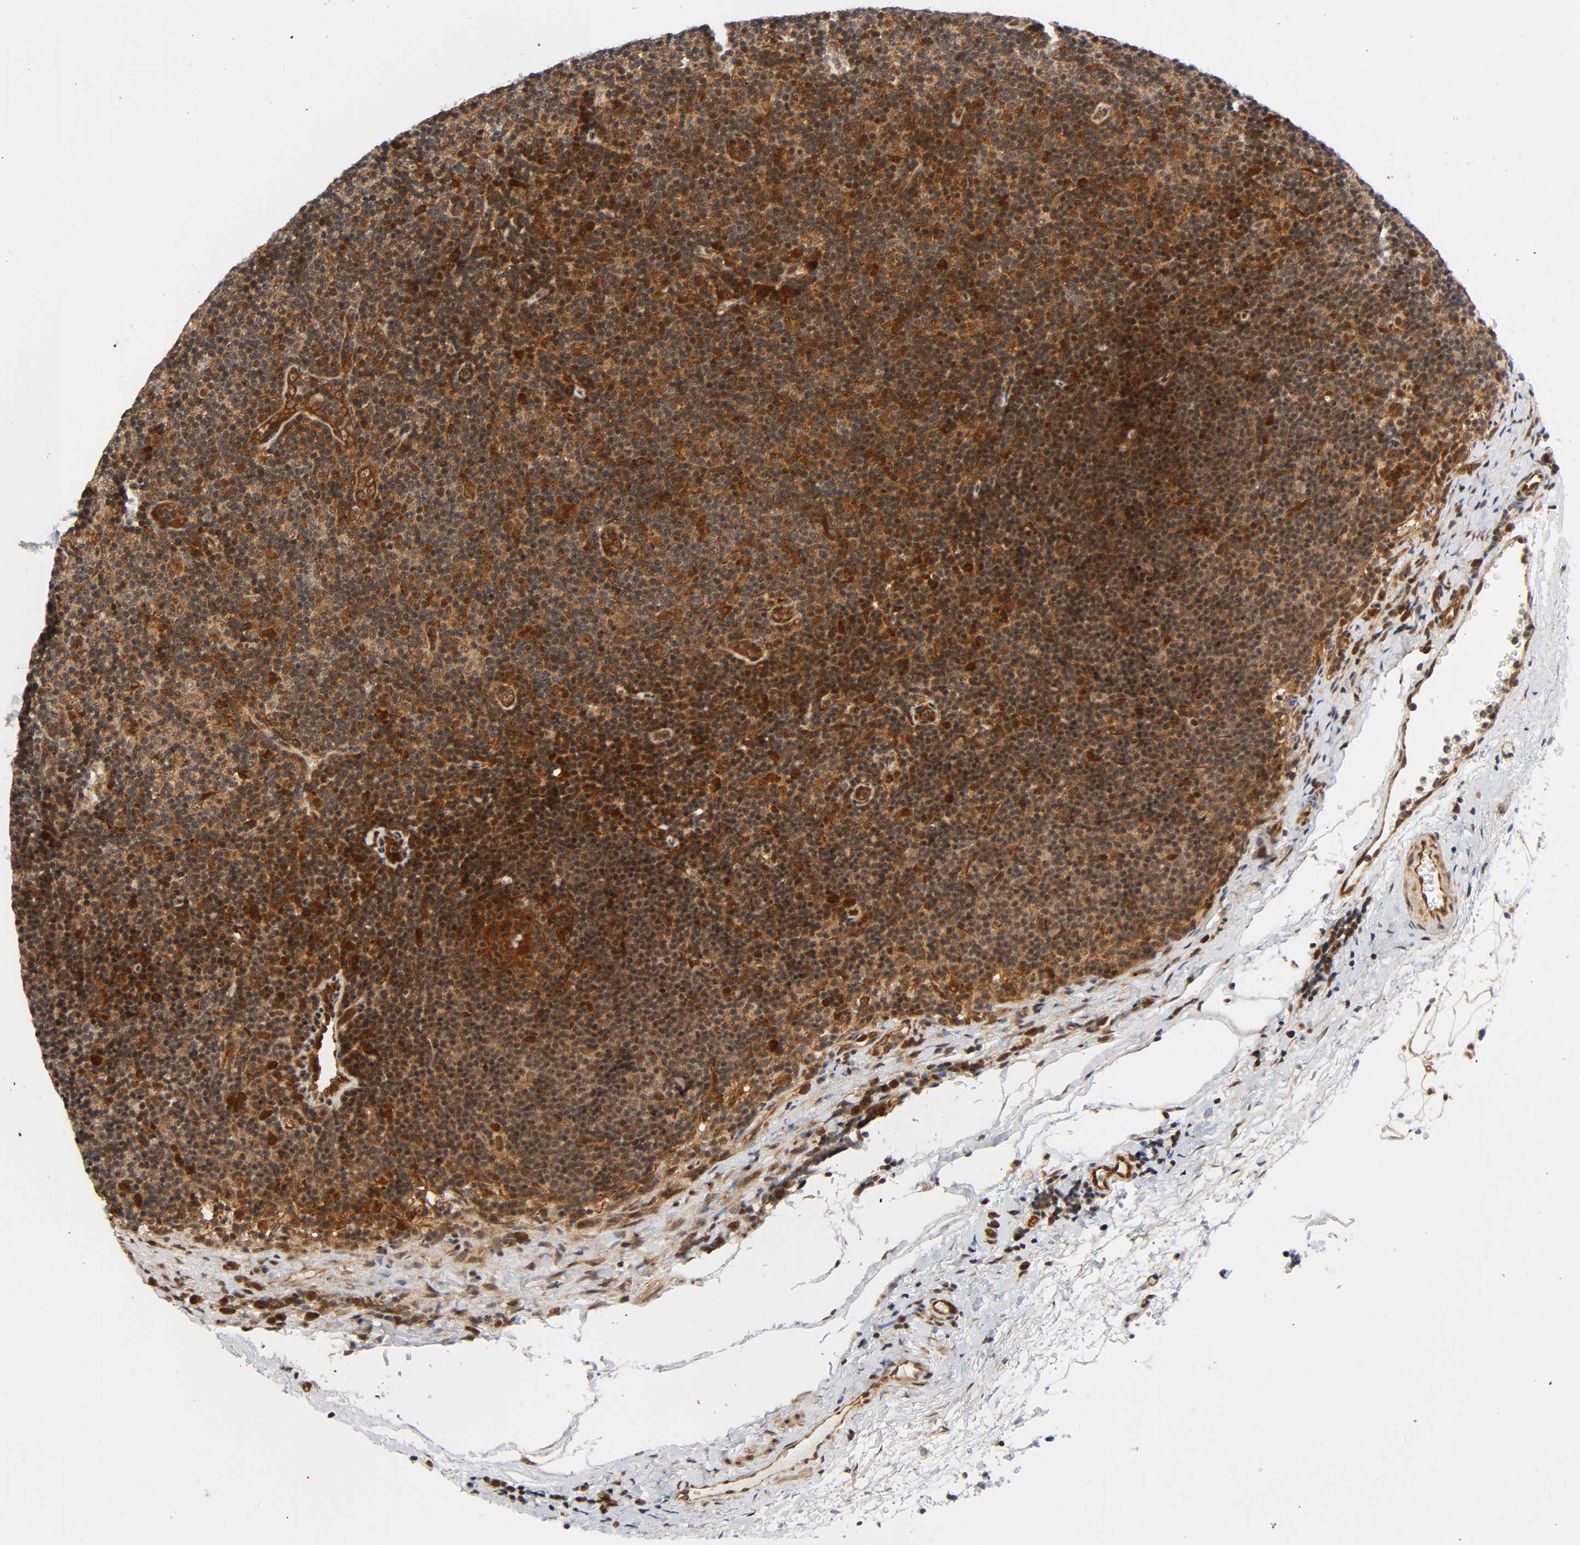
{"staining": {"intensity": "moderate", "quantity": "25%-75%", "location": "cytoplasmic/membranous,nuclear"}, "tissue": "lymphoma", "cell_type": "Tumor cells", "image_type": "cancer", "snomed": [{"axis": "morphology", "description": "Malignant lymphoma, non-Hodgkin's type, Low grade"}, {"axis": "topography", "description": "Lymph node"}], "caption": "IHC of human lymphoma exhibits medium levels of moderate cytoplasmic/membranous and nuclear expression in about 25%-75% of tumor cells.", "gene": "IQCJ-SCHIP1", "patient": {"sex": "male", "age": 70}}